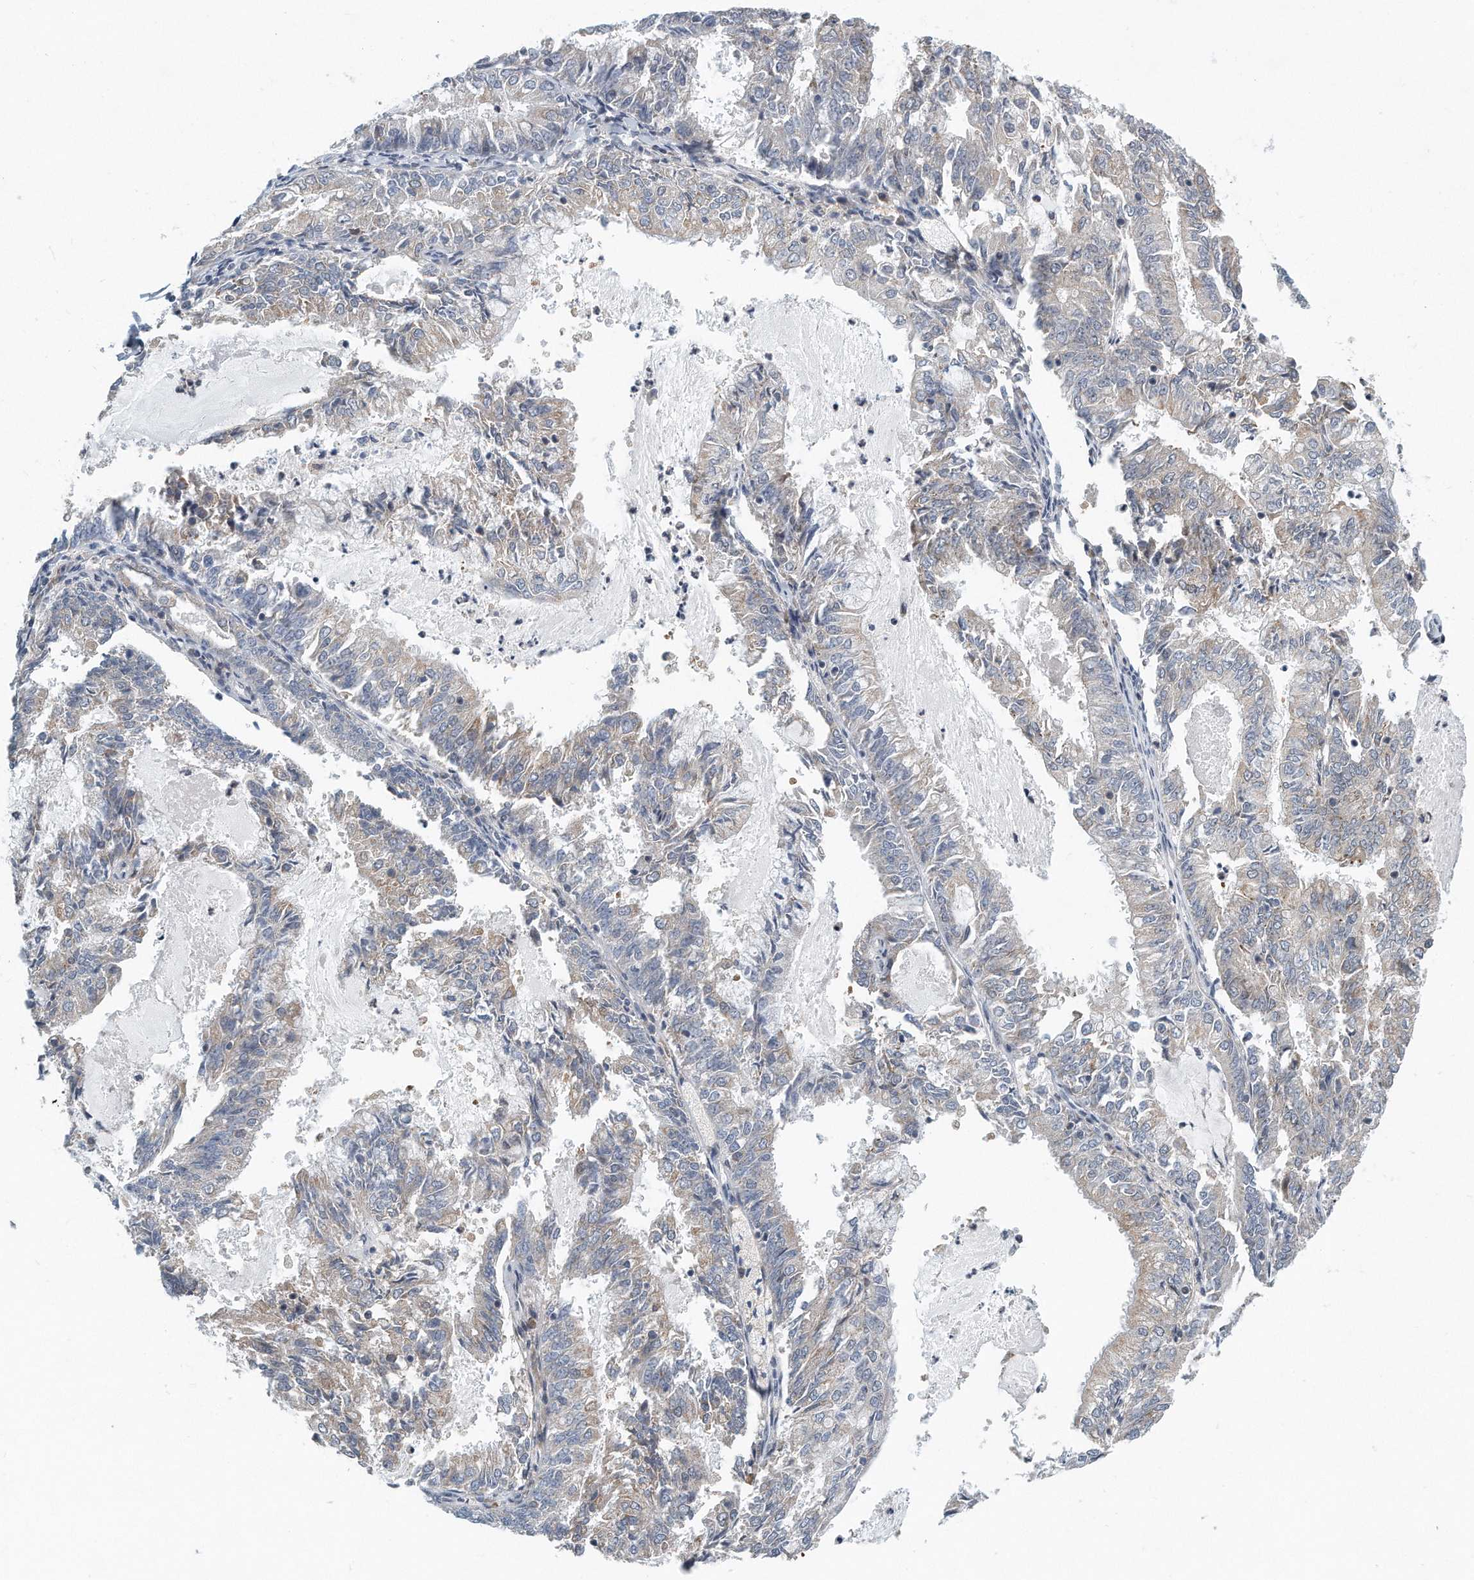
{"staining": {"intensity": "negative", "quantity": "none", "location": "none"}, "tissue": "endometrial cancer", "cell_type": "Tumor cells", "image_type": "cancer", "snomed": [{"axis": "morphology", "description": "Adenocarcinoma, NOS"}, {"axis": "topography", "description": "Endometrium"}], "caption": "Histopathology image shows no significant protein positivity in tumor cells of adenocarcinoma (endometrial). (Stains: DAB IHC with hematoxylin counter stain, Microscopy: brightfield microscopy at high magnification).", "gene": "VLDLR", "patient": {"sex": "female", "age": 57}}